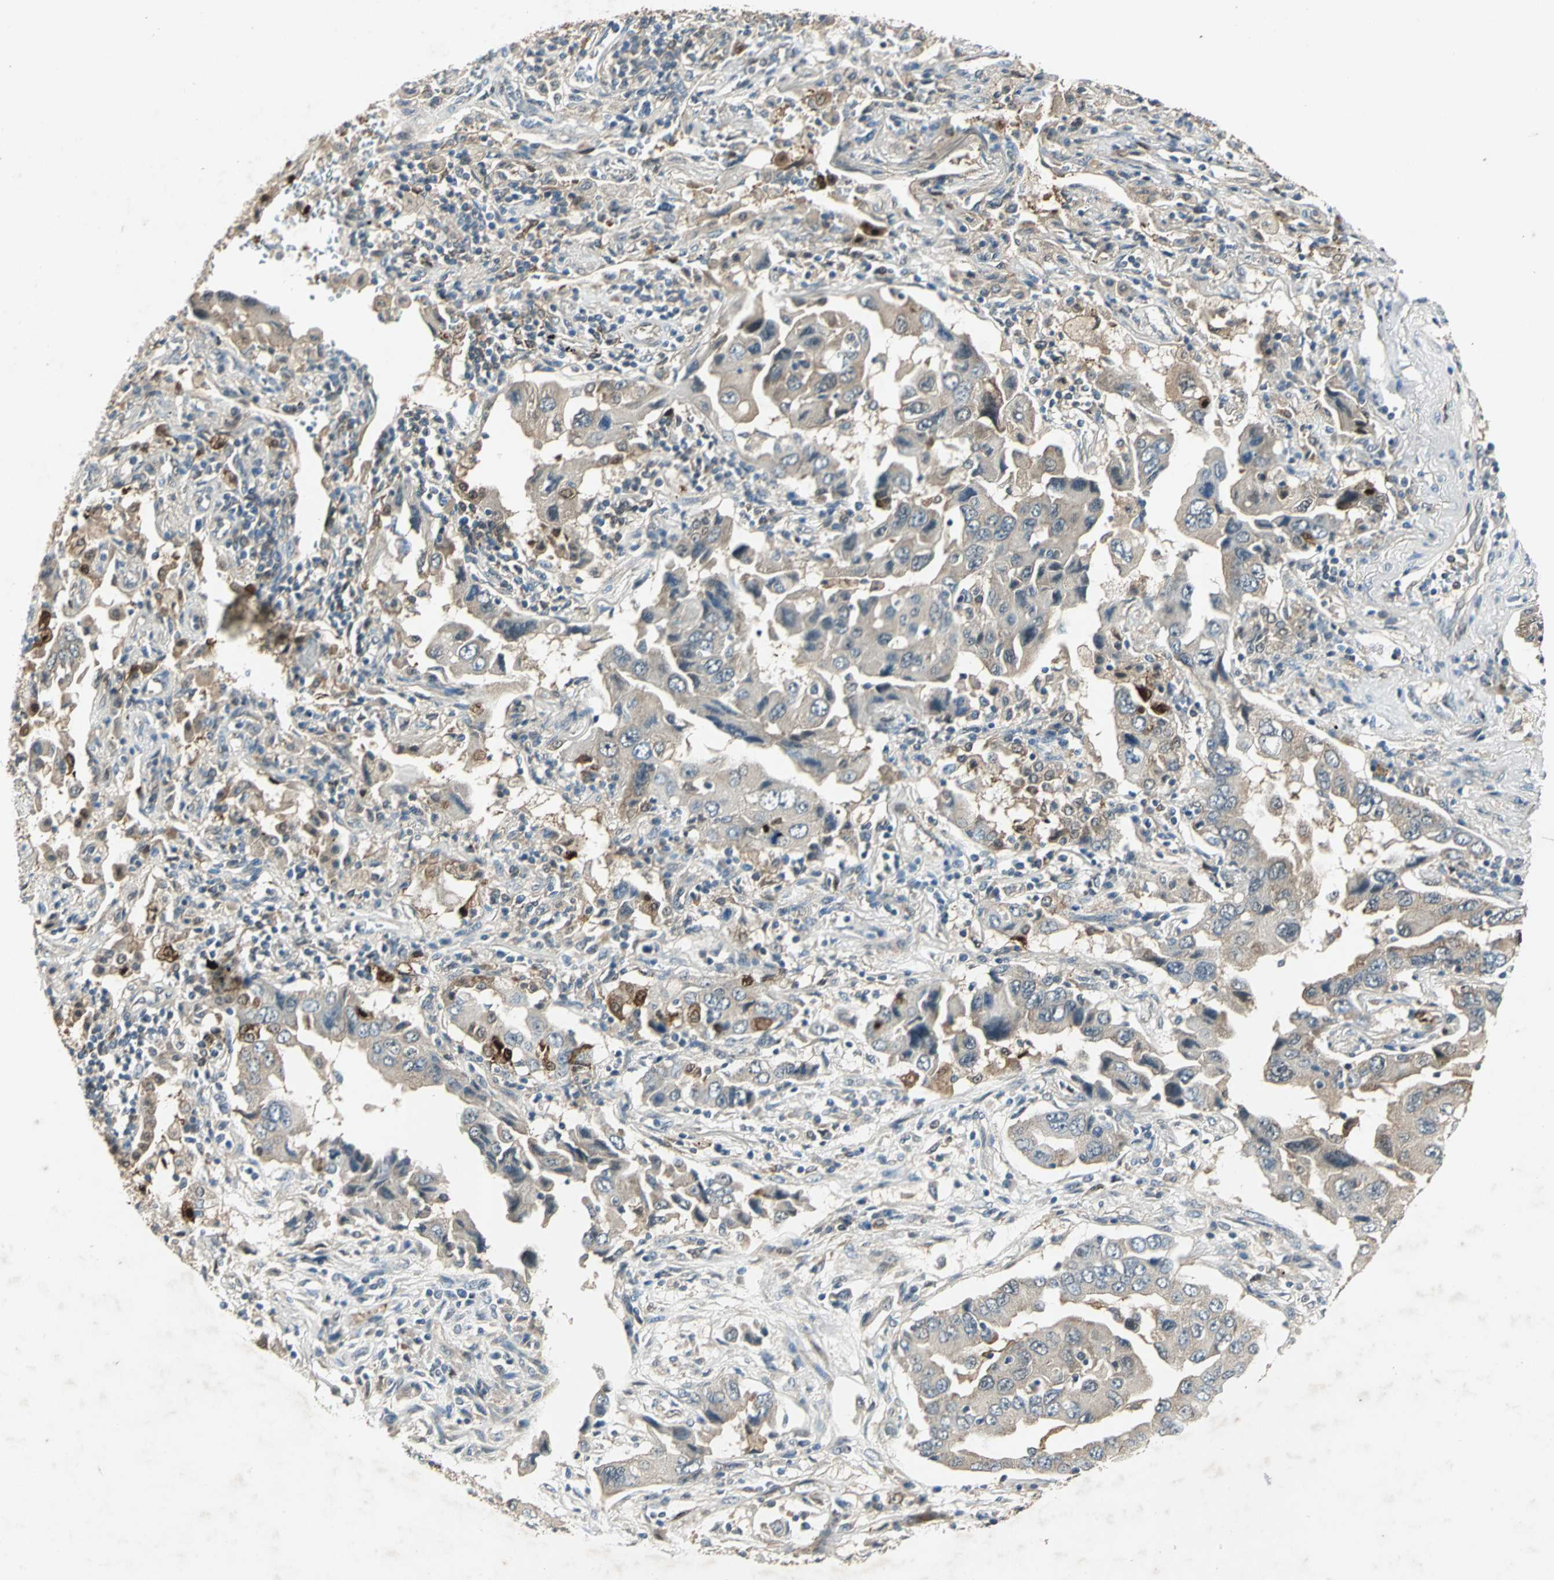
{"staining": {"intensity": "weak", "quantity": ">75%", "location": "cytoplasmic/membranous"}, "tissue": "lung cancer", "cell_type": "Tumor cells", "image_type": "cancer", "snomed": [{"axis": "morphology", "description": "Adenocarcinoma, NOS"}, {"axis": "topography", "description": "Lung"}], "caption": "Immunohistochemistry (IHC) micrograph of lung cancer (adenocarcinoma) stained for a protein (brown), which exhibits low levels of weak cytoplasmic/membranous expression in approximately >75% of tumor cells.", "gene": "RRM2B", "patient": {"sex": "female", "age": 65}}